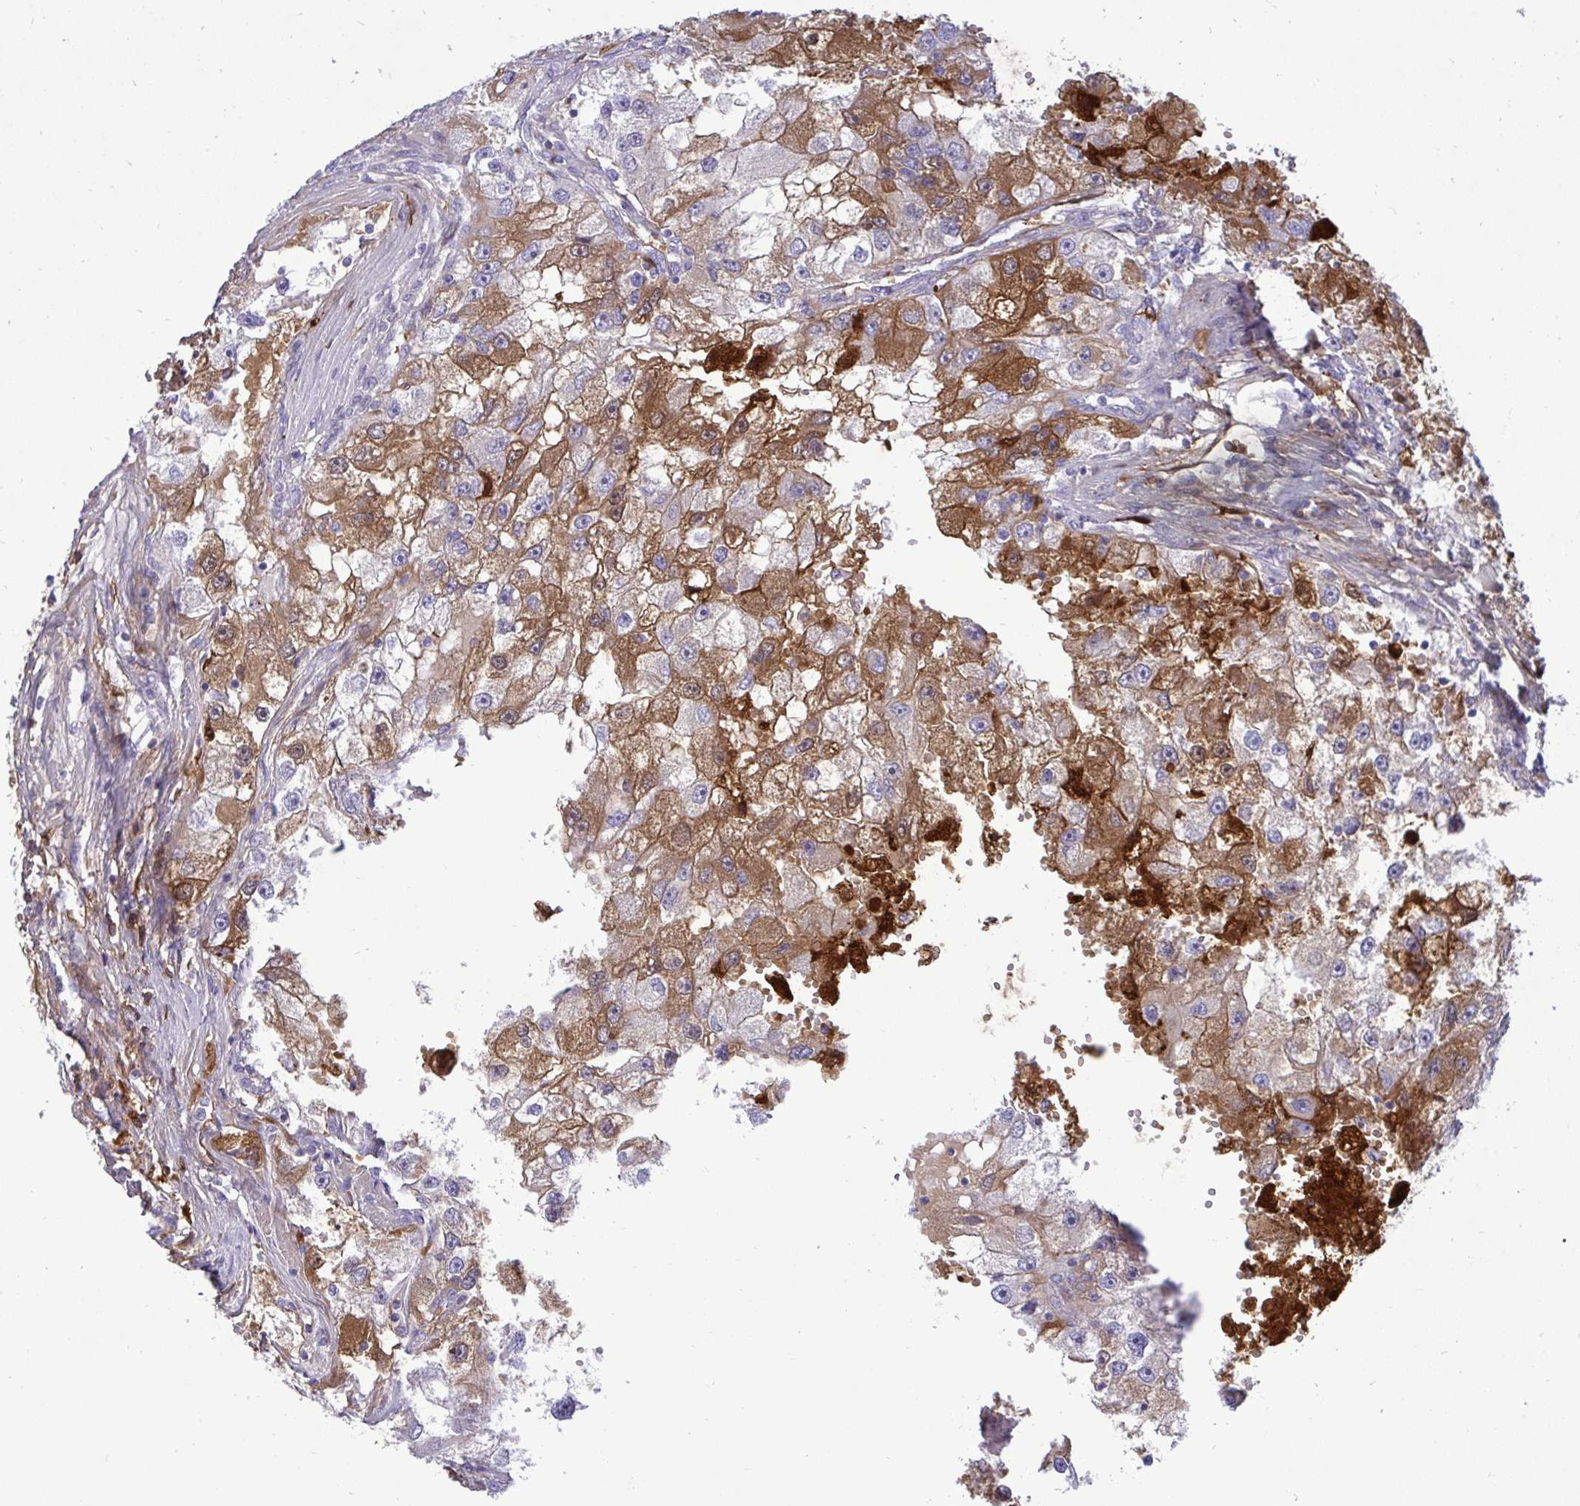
{"staining": {"intensity": "moderate", "quantity": ">75%", "location": "cytoplasmic/membranous"}, "tissue": "renal cancer", "cell_type": "Tumor cells", "image_type": "cancer", "snomed": [{"axis": "morphology", "description": "Adenocarcinoma, NOS"}, {"axis": "topography", "description": "Kidney"}], "caption": "A brown stain highlights moderate cytoplasmic/membranous expression of a protein in human renal cancer (adenocarcinoma) tumor cells.", "gene": "F2", "patient": {"sex": "male", "age": 63}}